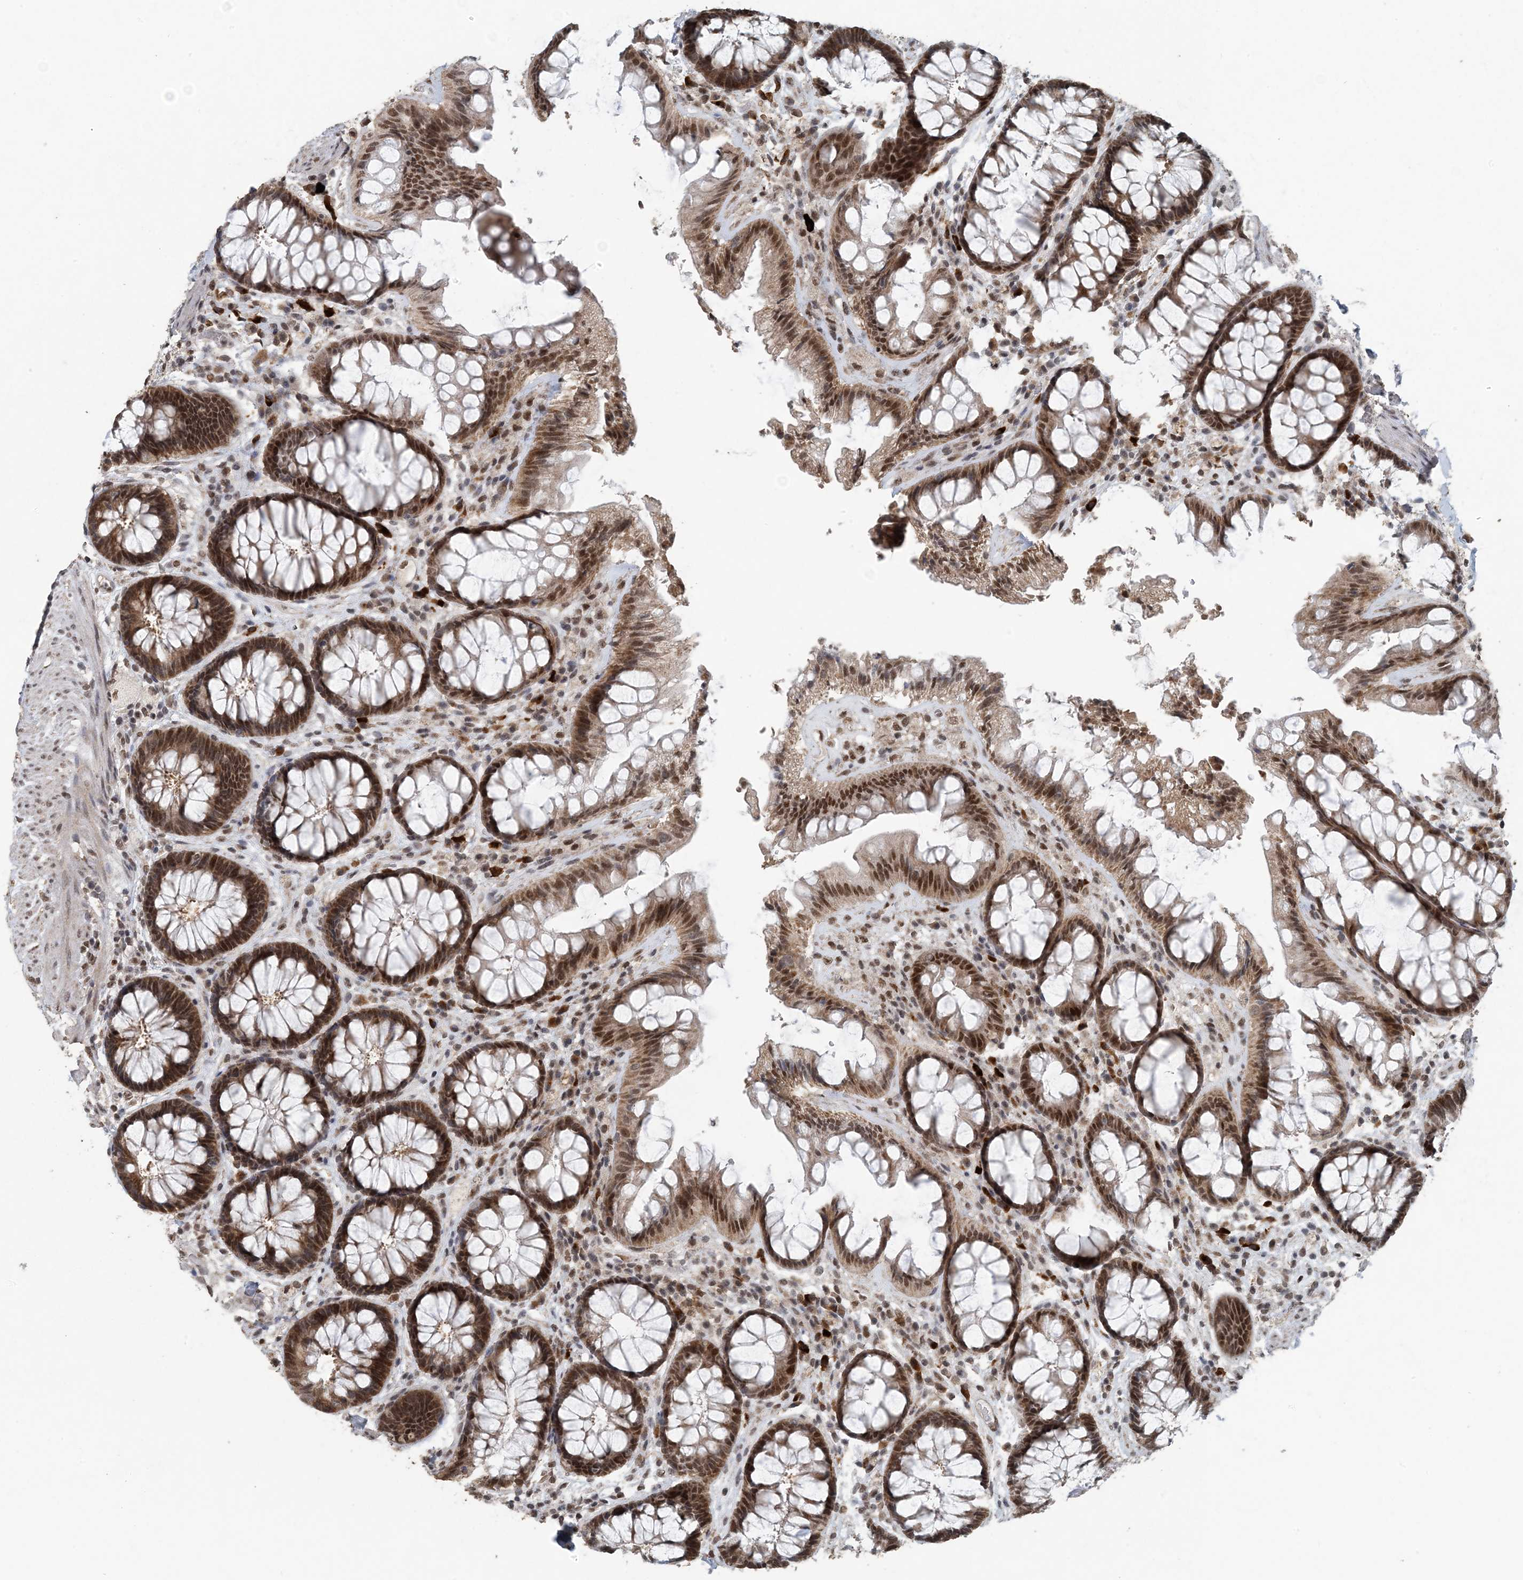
{"staining": {"intensity": "strong", "quantity": ">75%", "location": "cytoplasmic/membranous,nuclear"}, "tissue": "rectum", "cell_type": "Glandular cells", "image_type": "normal", "snomed": [{"axis": "morphology", "description": "Normal tissue, NOS"}, {"axis": "topography", "description": "Rectum"}], "caption": "Protein analysis of benign rectum exhibits strong cytoplasmic/membranous,nuclear positivity in approximately >75% of glandular cells. (DAB (3,3'-diaminobenzidine) = brown stain, brightfield microscopy at high magnification).", "gene": "MBD2", "patient": {"sex": "female", "age": 46}}